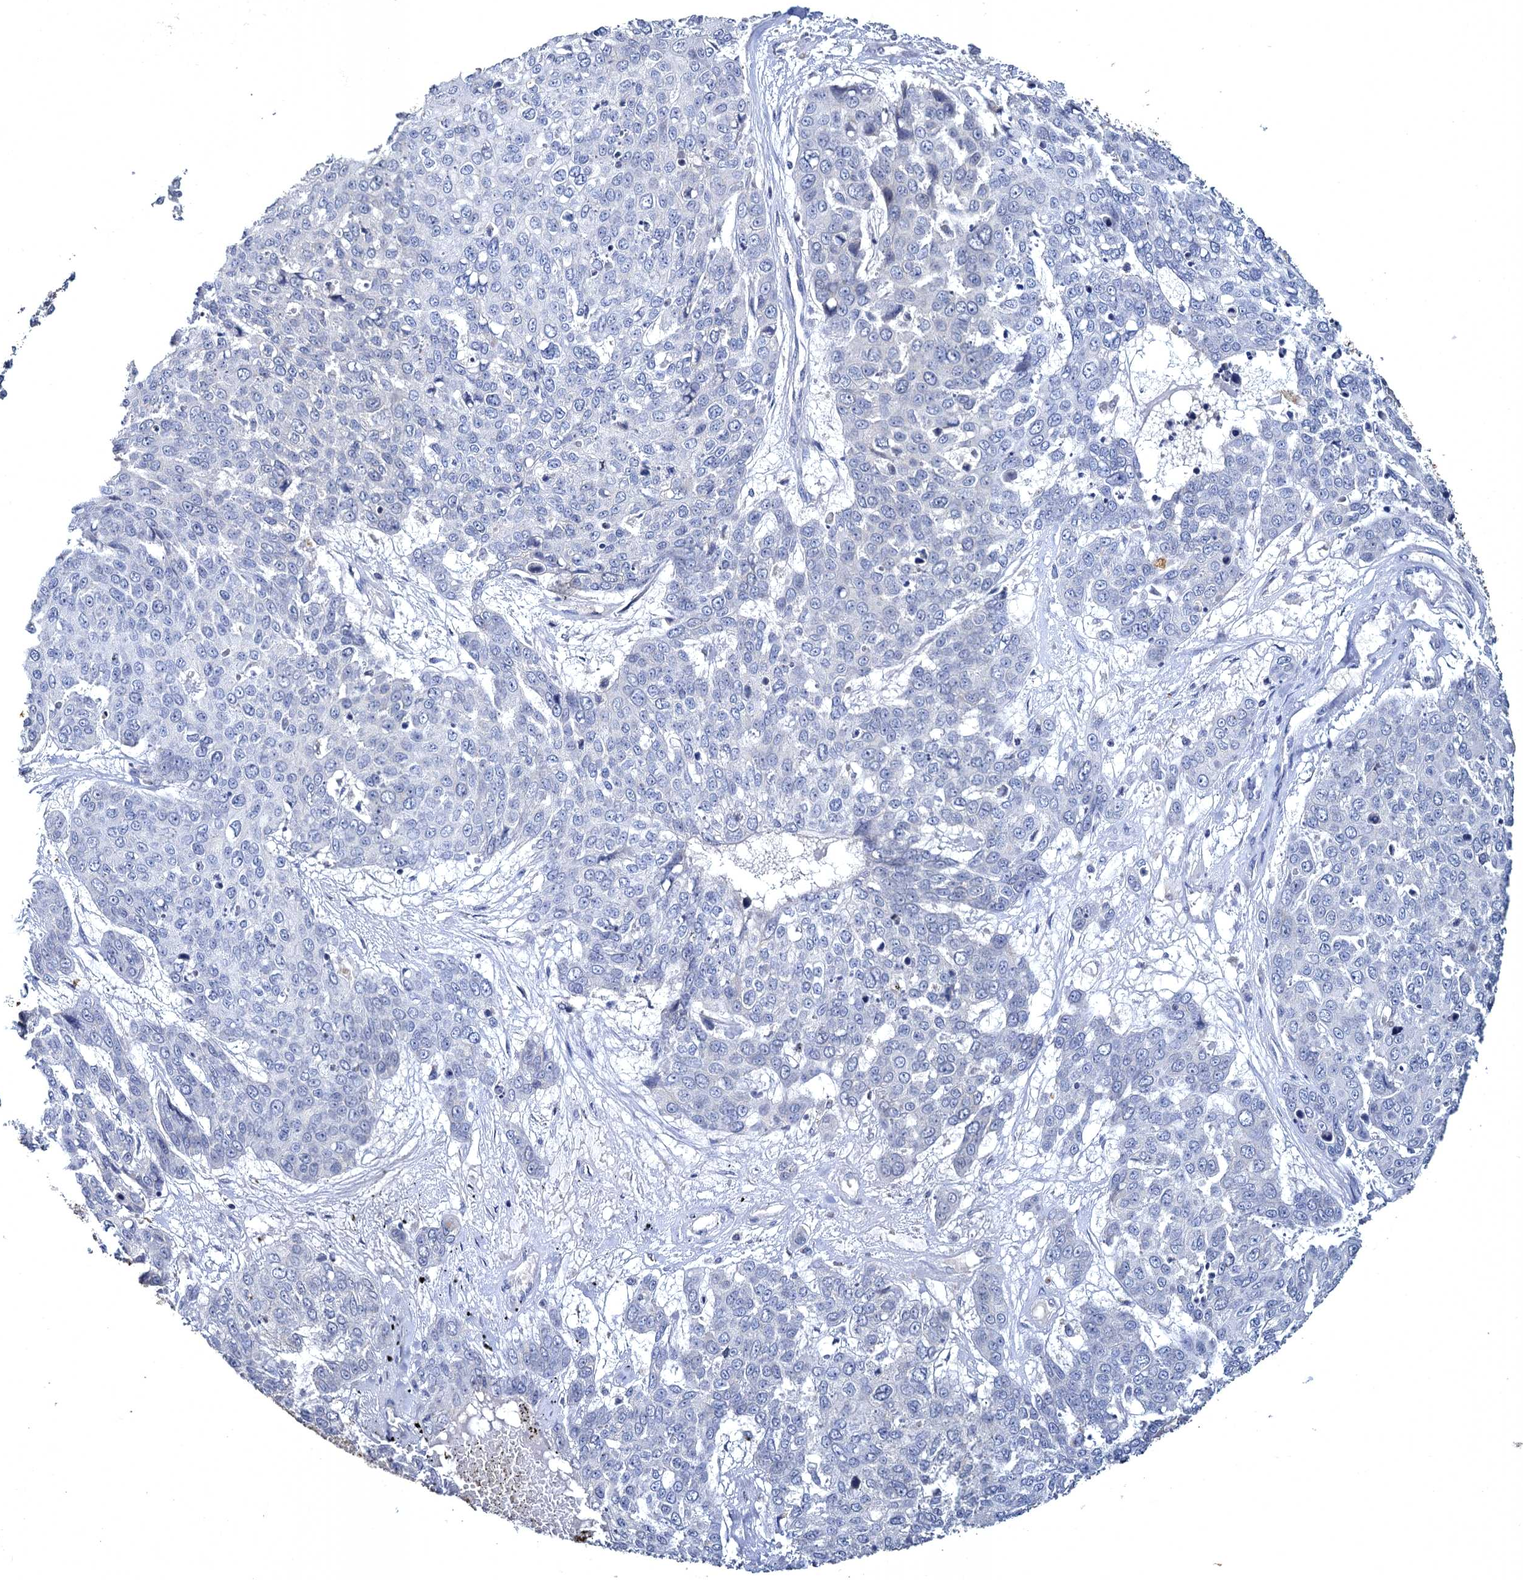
{"staining": {"intensity": "negative", "quantity": "none", "location": "none"}, "tissue": "skin cancer", "cell_type": "Tumor cells", "image_type": "cancer", "snomed": [{"axis": "morphology", "description": "Squamous cell carcinoma, NOS"}, {"axis": "topography", "description": "Skin"}], "caption": "Skin cancer was stained to show a protein in brown. There is no significant positivity in tumor cells.", "gene": "ATP9A", "patient": {"sex": "male", "age": 71}}